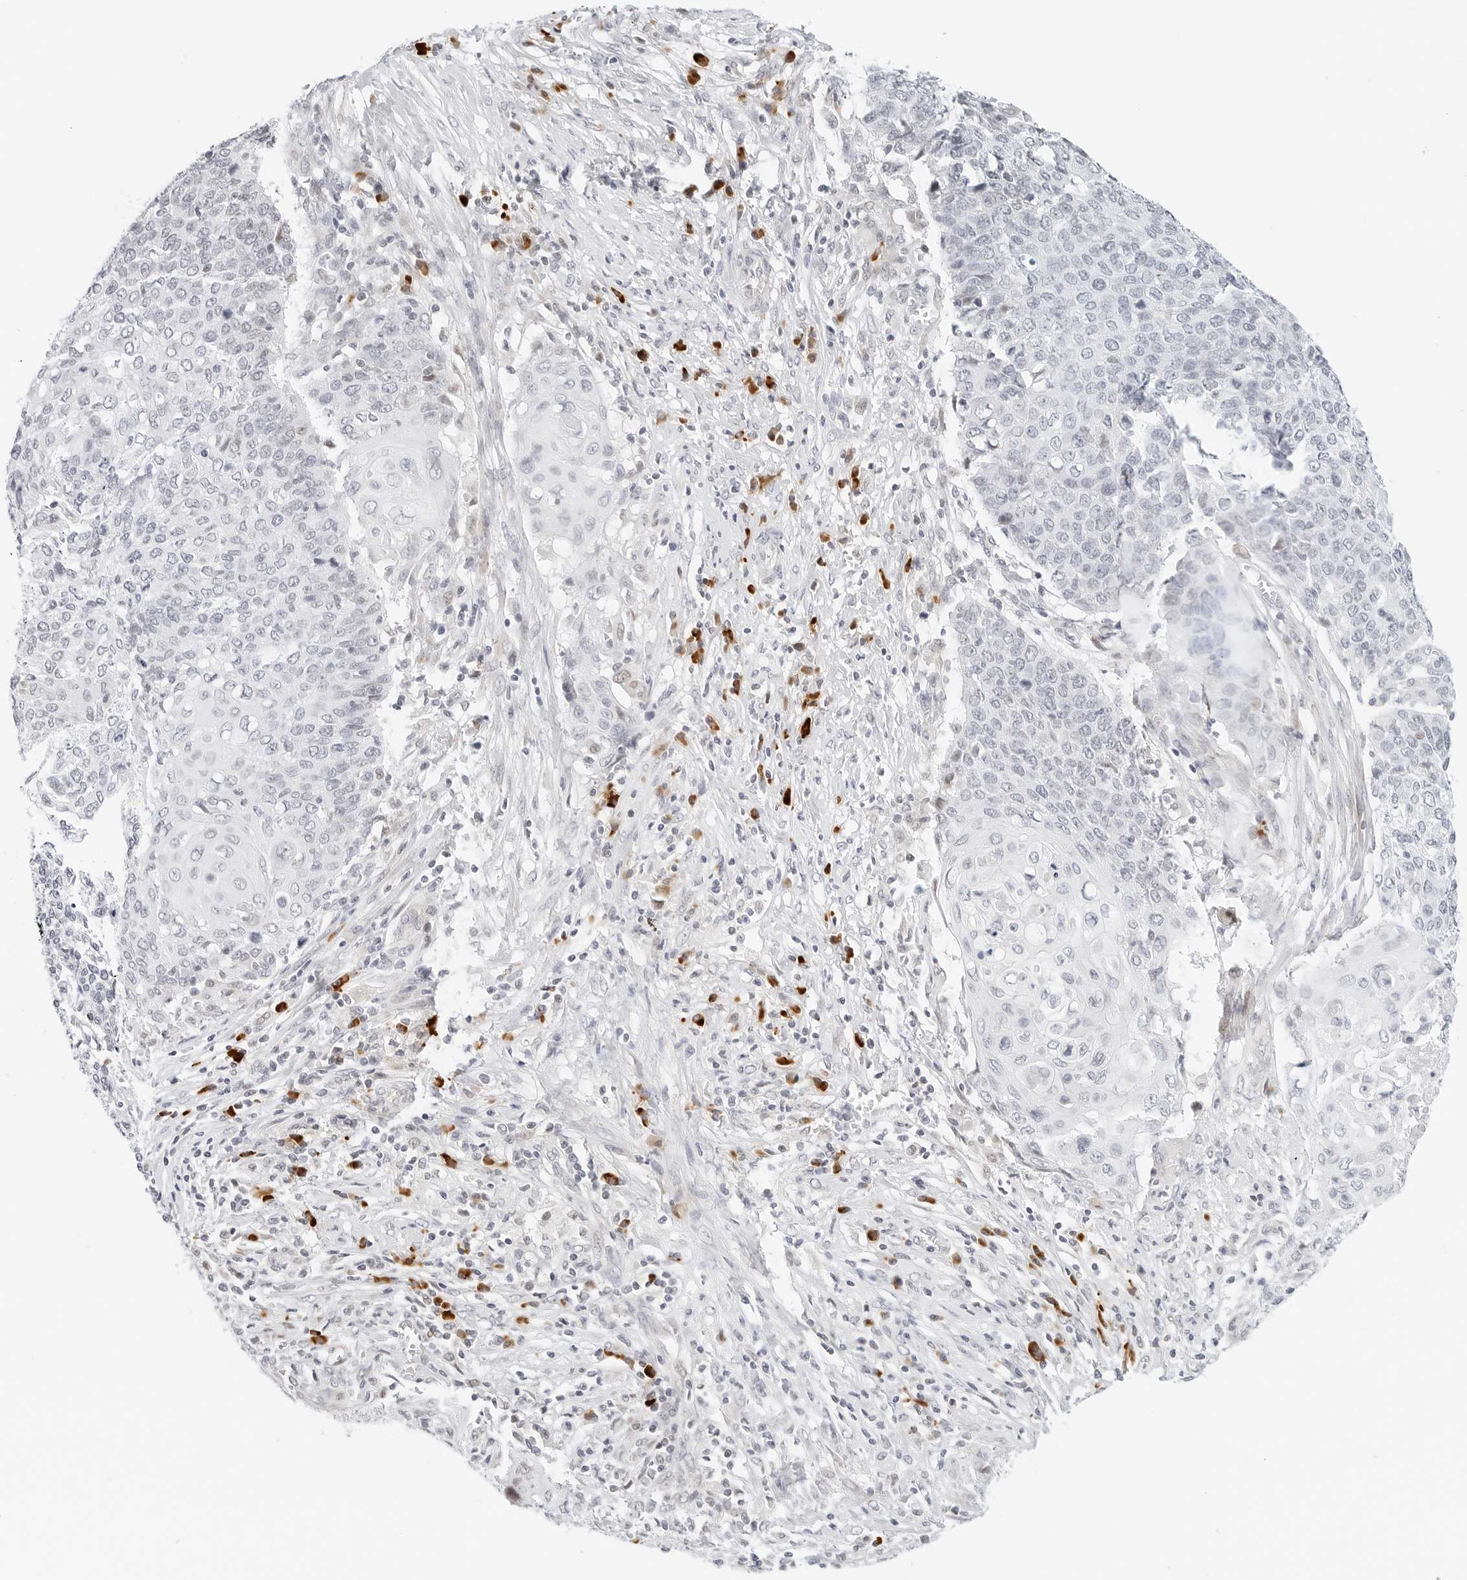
{"staining": {"intensity": "negative", "quantity": "none", "location": "none"}, "tissue": "cervical cancer", "cell_type": "Tumor cells", "image_type": "cancer", "snomed": [{"axis": "morphology", "description": "Squamous cell carcinoma, NOS"}, {"axis": "topography", "description": "Cervix"}], "caption": "This is an immunohistochemistry histopathology image of human cervical cancer. There is no expression in tumor cells.", "gene": "PARP10", "patient": {"sex": "female", "age": 39}}